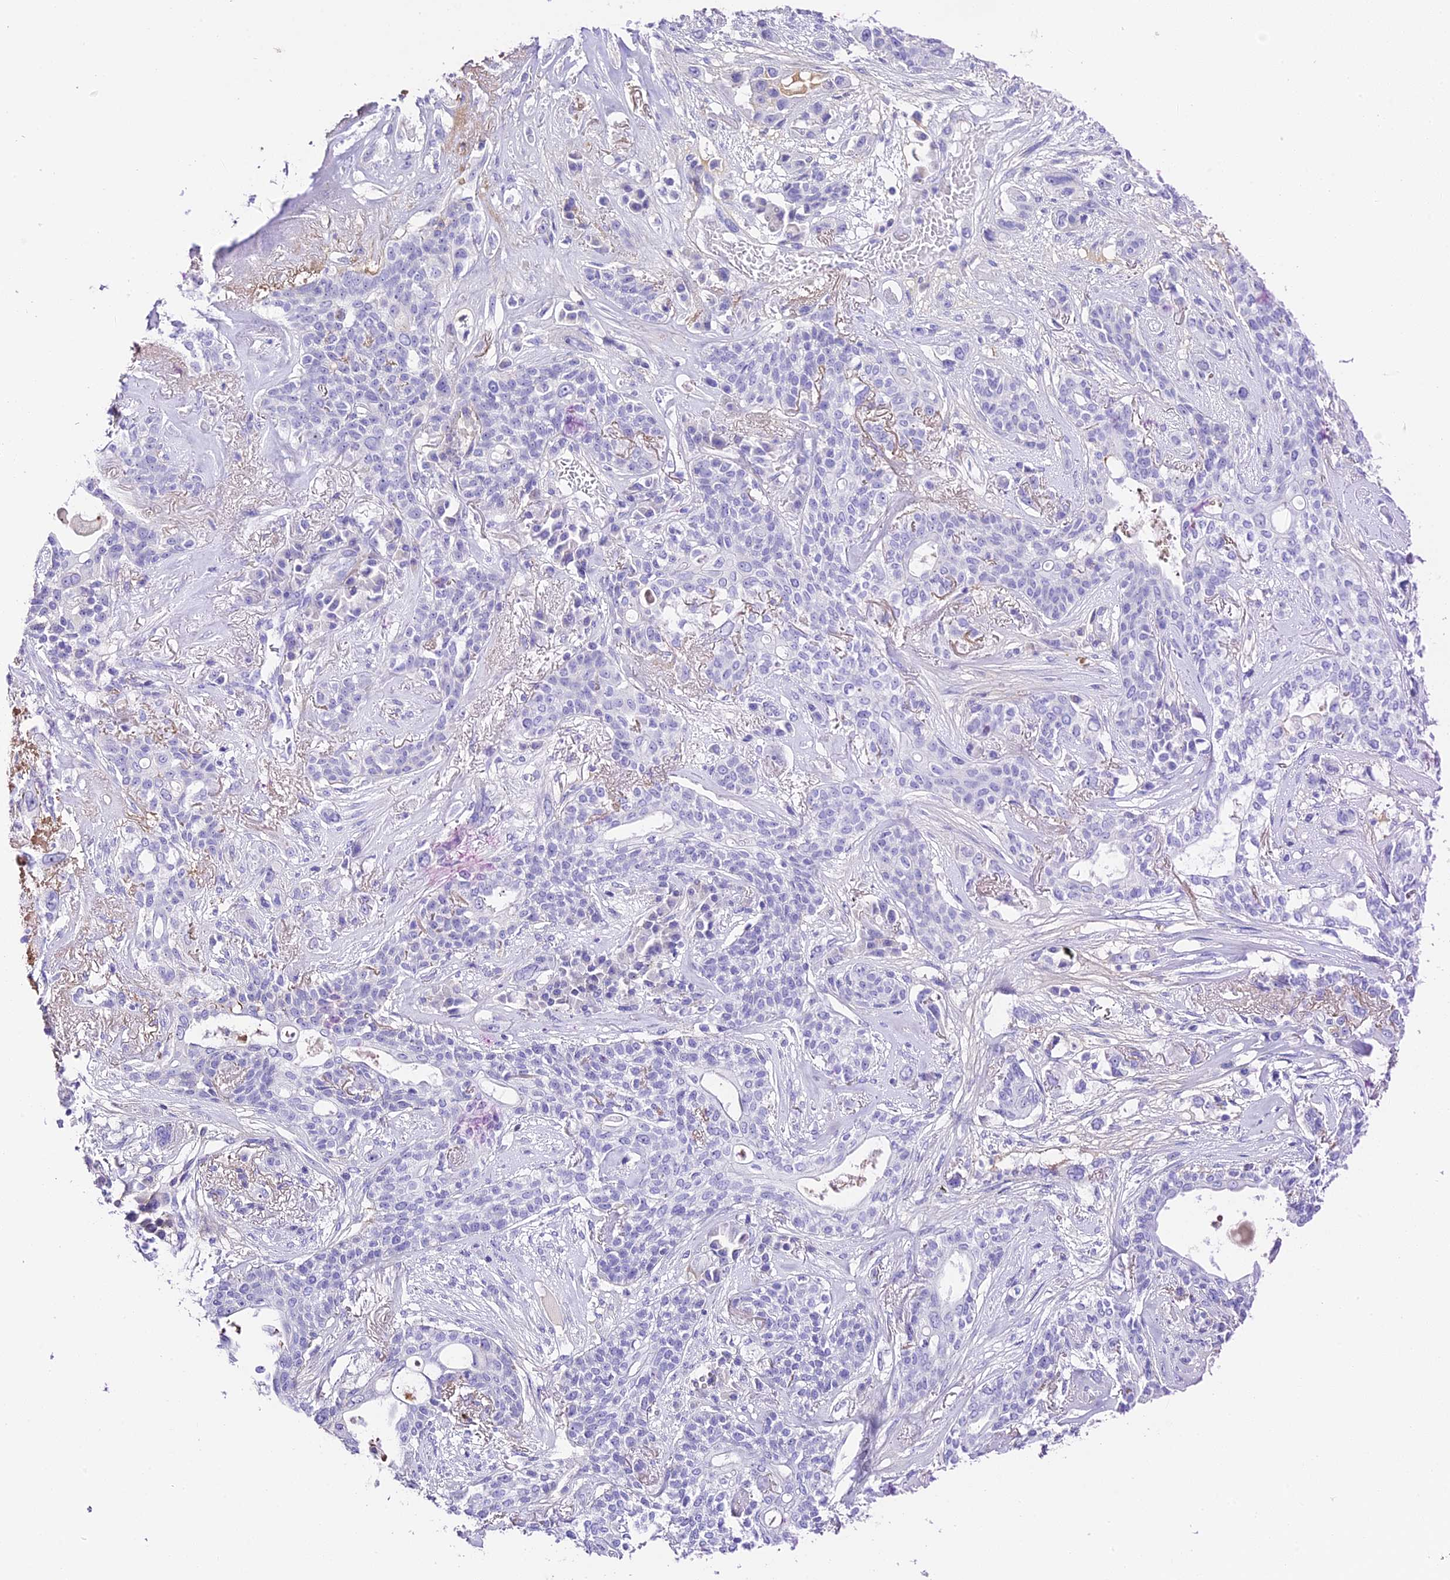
{"staining": {"intensity": "negative", "quantity": "none", "location": "none"}, "tissue": "lung cancer", "cell_type": "Tumor cells", "image_type": "cancer", "snomed": [{"axis": "morphology", "description": "Squamous cell carcinoma, NOS"}, {"axis": "topography", "description": "Lung"}], "caption": "Immunohistochemistry (IHC) image of human lung squamous cell carcinoma stained for a protein (brown), which shows no expression in tumor cells.", "gene": "C12orf29", "patient": {"sex": "female", "age": 70}}